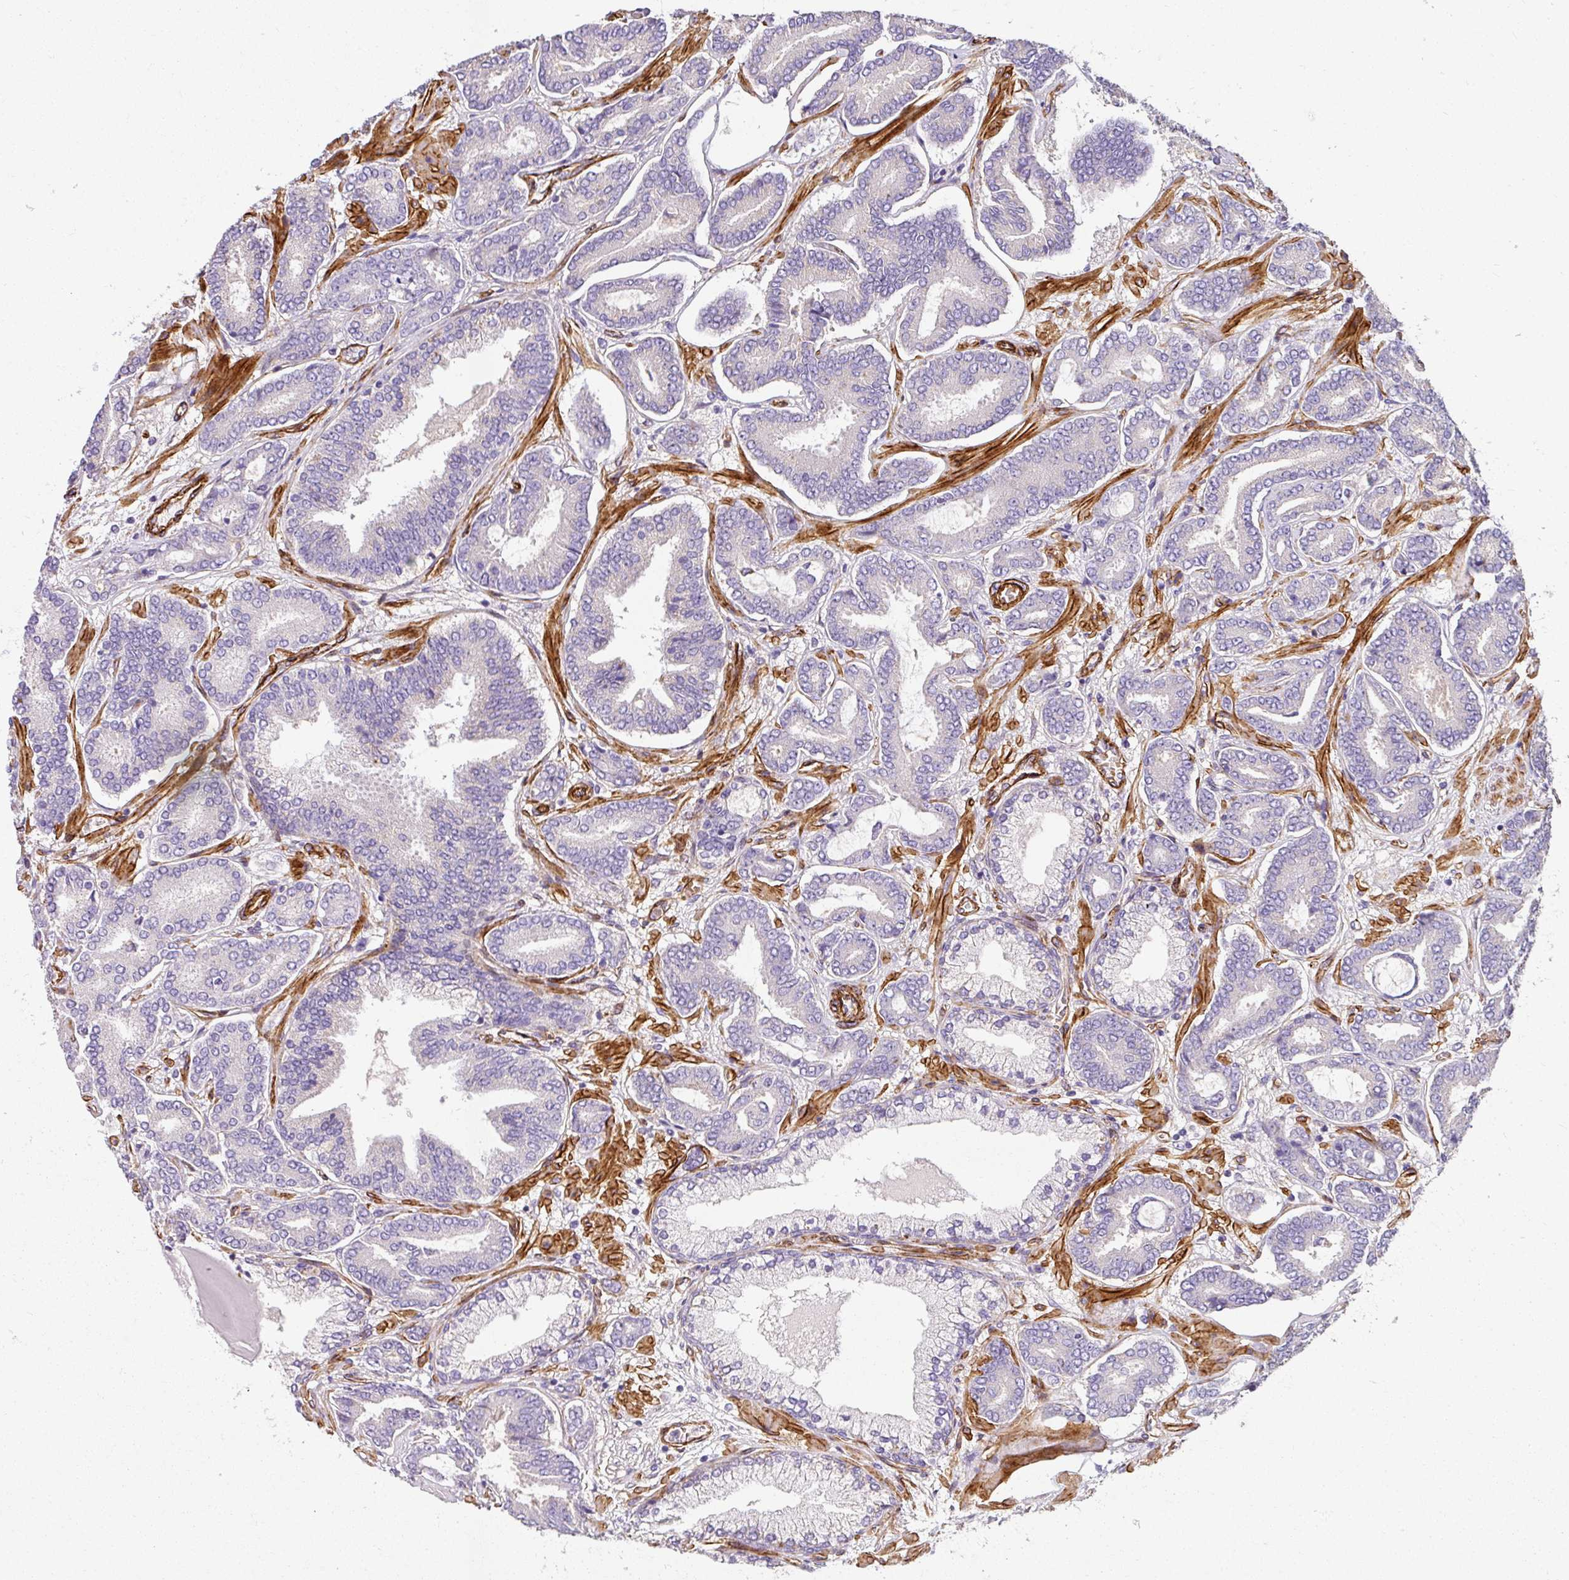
{"staining": {"intensity": "negative", "quantity": "none", "location": "none"}, "tissue": "prostate cancer", "cell_type": "Tumor cells", "image_type": "cancer", "snomed": [{"axis": "morphology", "description": "Adenocarcinoma, Low grade"}, {"axis": "topography", "description": "Prostate and seminal vesicle, NOS"}], "caption": "High magnification brightfield microscopy of prostate cancer stained with DAB (3,3'-diaminobenzidine) (brown) and counterstained with hematoxylin (blue): tumor cells show no significant expression.", "gene": "SLC25A17", "patient": {"sex": "male", "age": 61}}